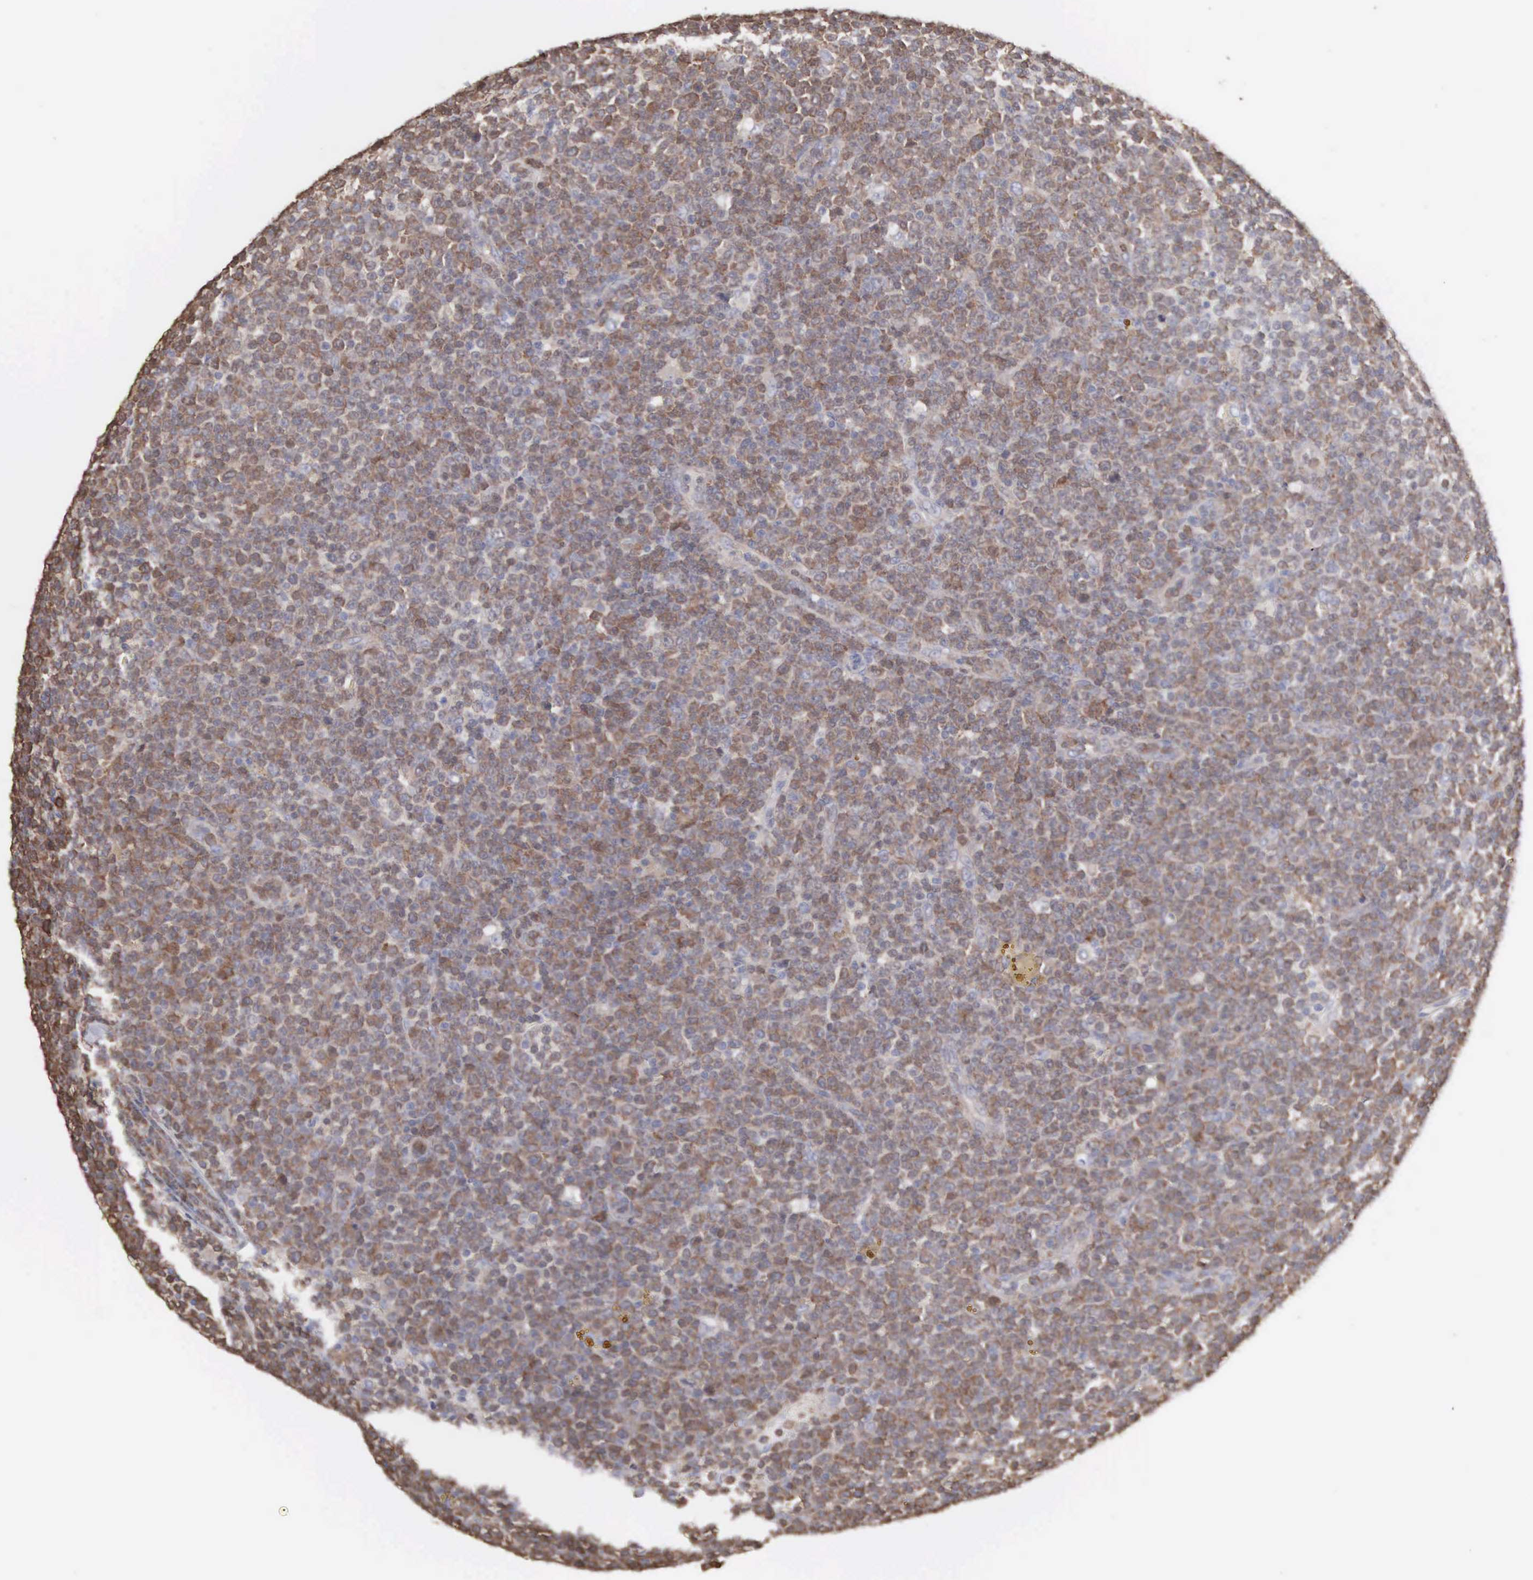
{"staining": {"intensity": "moderate", "quantity": ">75%", "location": "cytoplasmic/membranous"}, "tissue": "lymphoma", "cell_type": "Tumor cells", "image_type": "cancer", "snomed": [{"axis": "morphology", "description": "Malignant lymphoma, non-Hodgkin's type, Low grade"}, {"axis": "topography", "description": "Lymph node"}], "caption": "A histopathology image showing moderate cytoplasmic/membranous staining in about >75% of tumor cells in lymphoma, as visualized by brown immunohistochemical staining.", "gene": "MTHFD1", "patient": {"sex": "male", "age": 50}}